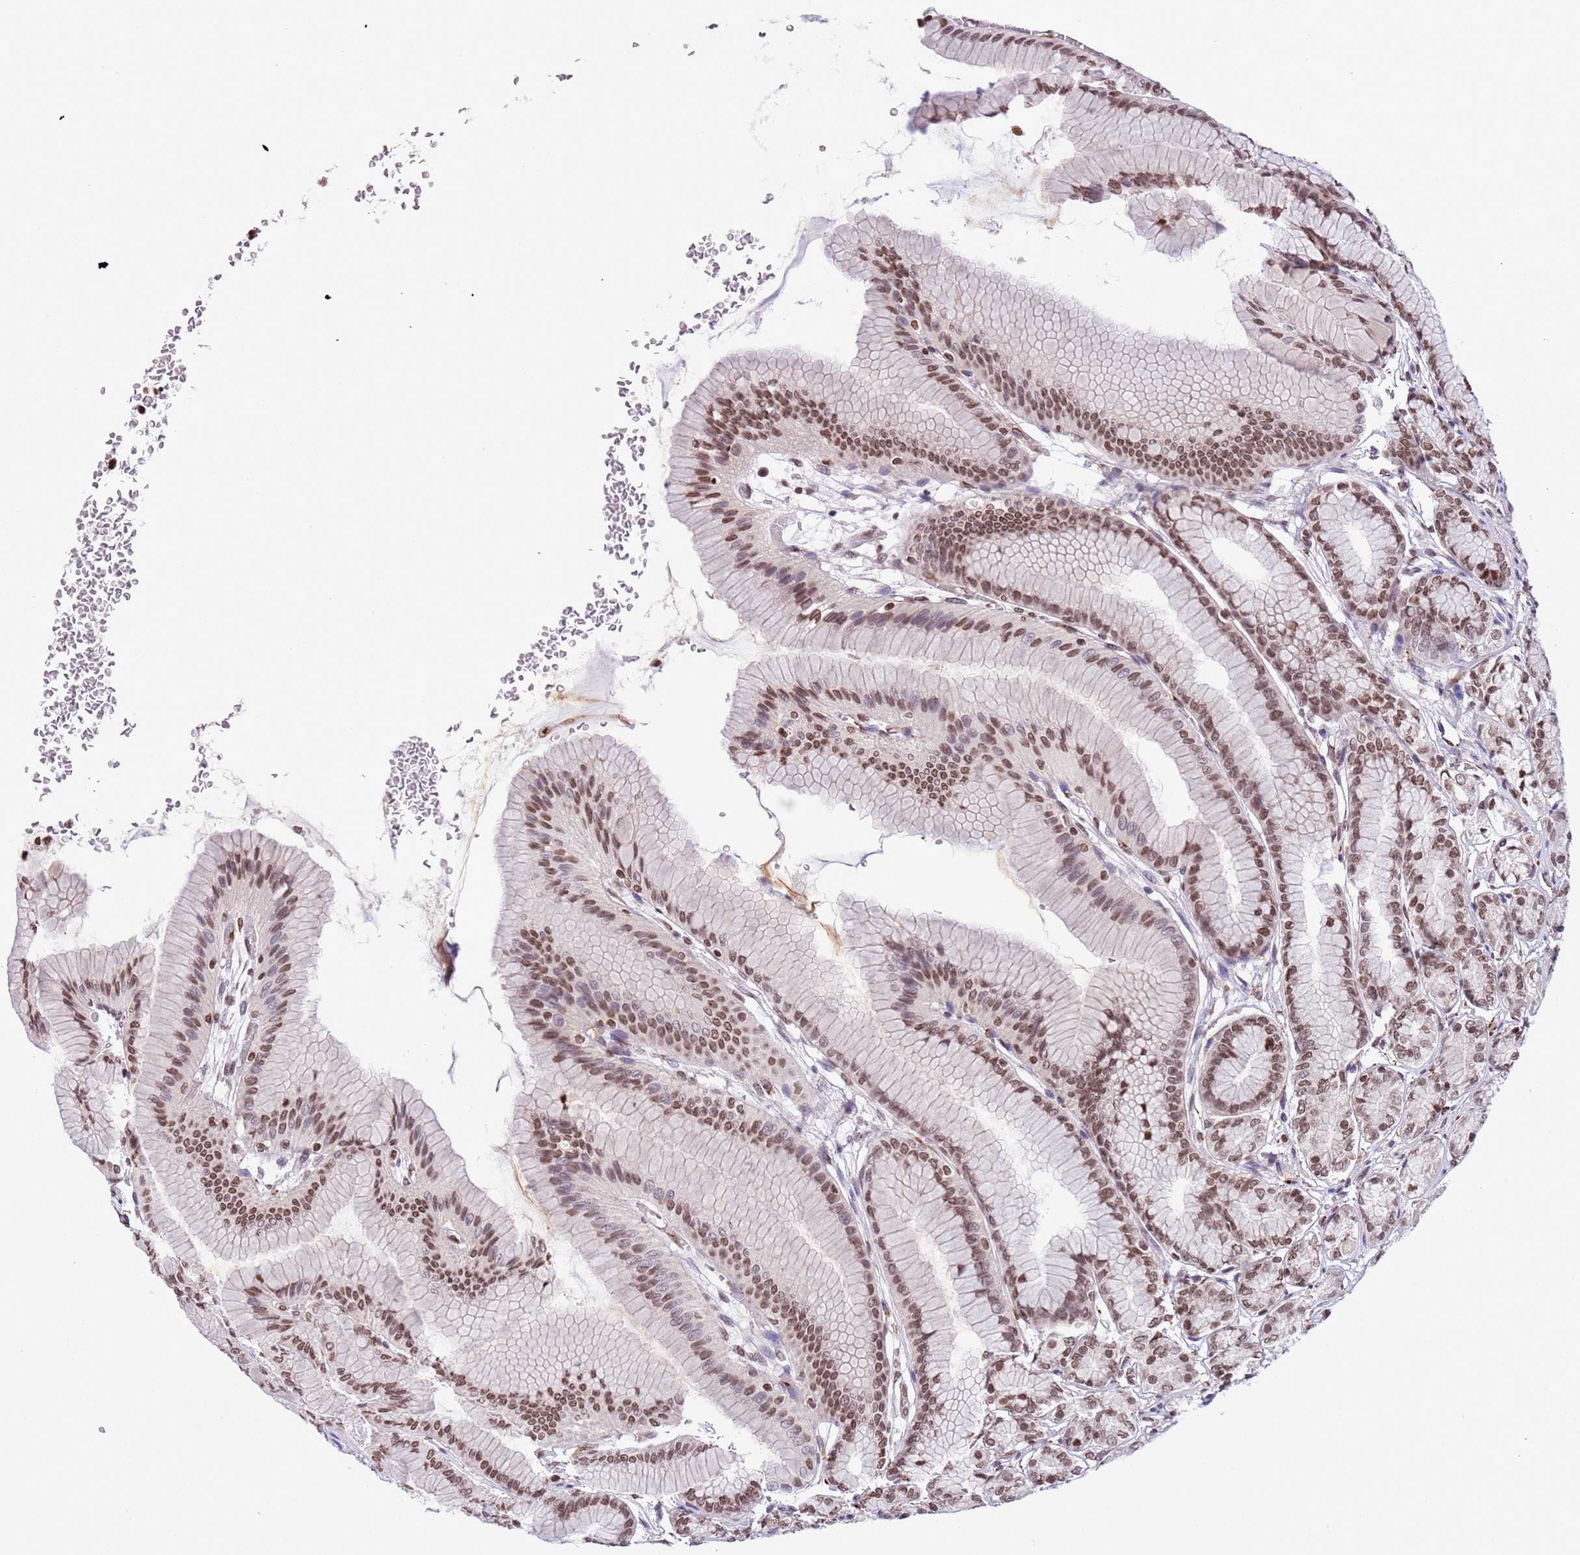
{"staining": {"intensity": "moderate", "quantity": ">75%", "location": "nuclear"}, "tissue": "stomach", "cell_type": "Glandular cells", "image_type": "normal", "snomed": [{"axis": "morphology", "description": "Normal tissue, NOS"}, {"axis": "morphology", "description": "Adenocarcinoma, NOS"}, {"axis": "morphology", "description": "Adenocarcinoma, High grade"}, {"axis": "topography", "description": "Stomach, upper"}, {"axis": "topography", "description": "Stomach"}], "caption": "The photomicrograph shows immunohistochemical staining of unremarkable stomach. There is moderate nuclear positivity is appreciated in about >75% of glandular cells. The staining is performed using DAB (3,3'-diaminobenzidine) brown chromogen to label protein expression. The nuclei are counter-stained blue using hematoxylin.", "gene": "NRIP1", "patient": {"sex": "female", "age": 65}}